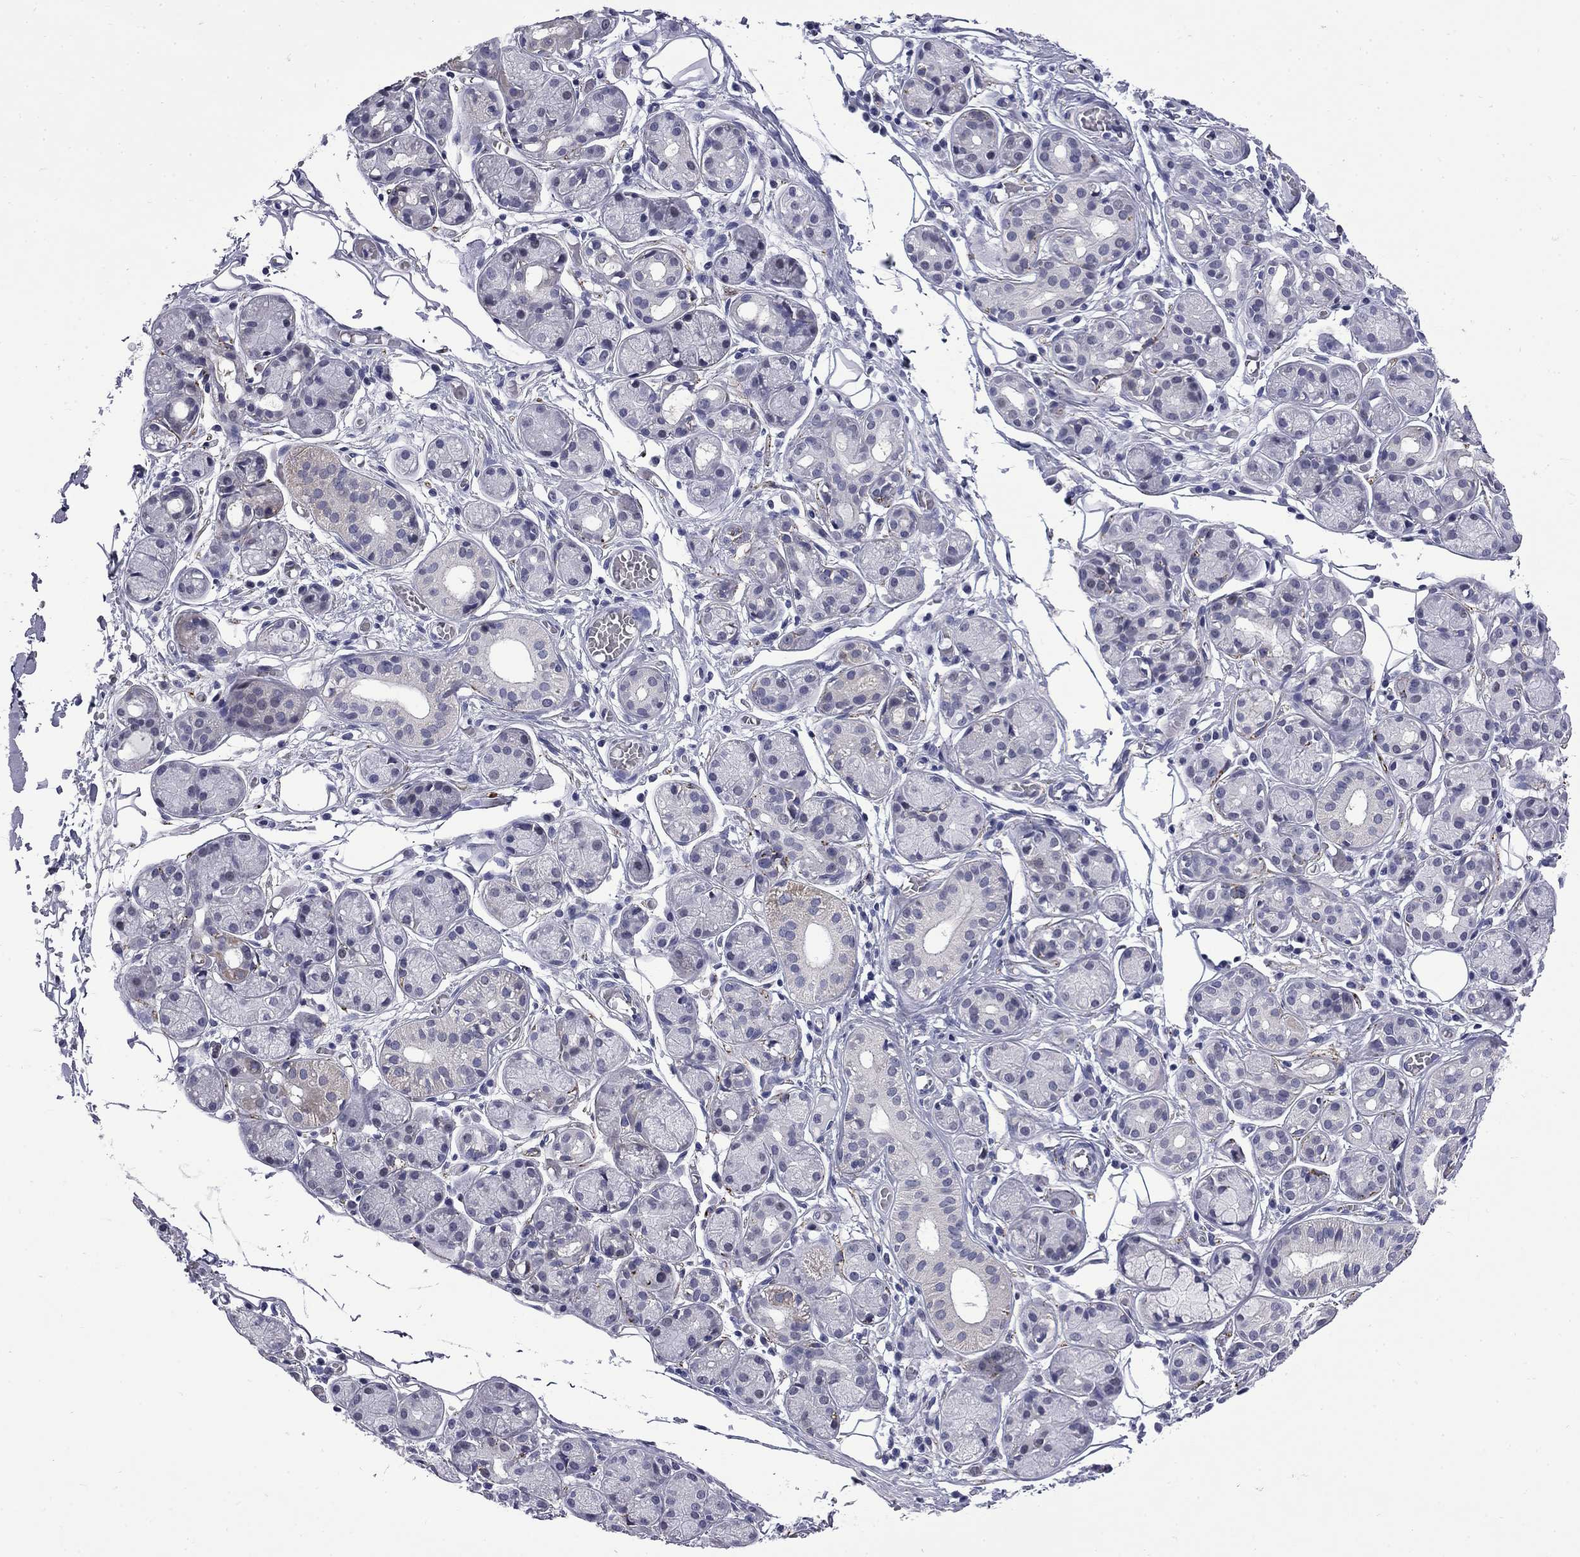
{"staining": {"intensity": "negative", "quantity": "none", "location": "none"}, "tissue": "salivary gland", "cell_type": "Glandular cells", "image_type": "normal", "snomed": [{"axis": "morphology", "description": "Normal tissue, NOS"}, {"axis": "topography", "description": "Salivary gland"}, {"axis": "topography", "description": "Peripheral nerve tissue"}], "caption": "The micrograph displays no significant expression in glandular cells of salivary gland.", "gene": "MGARP", "patient": {"sex": "male", "age": 71}}